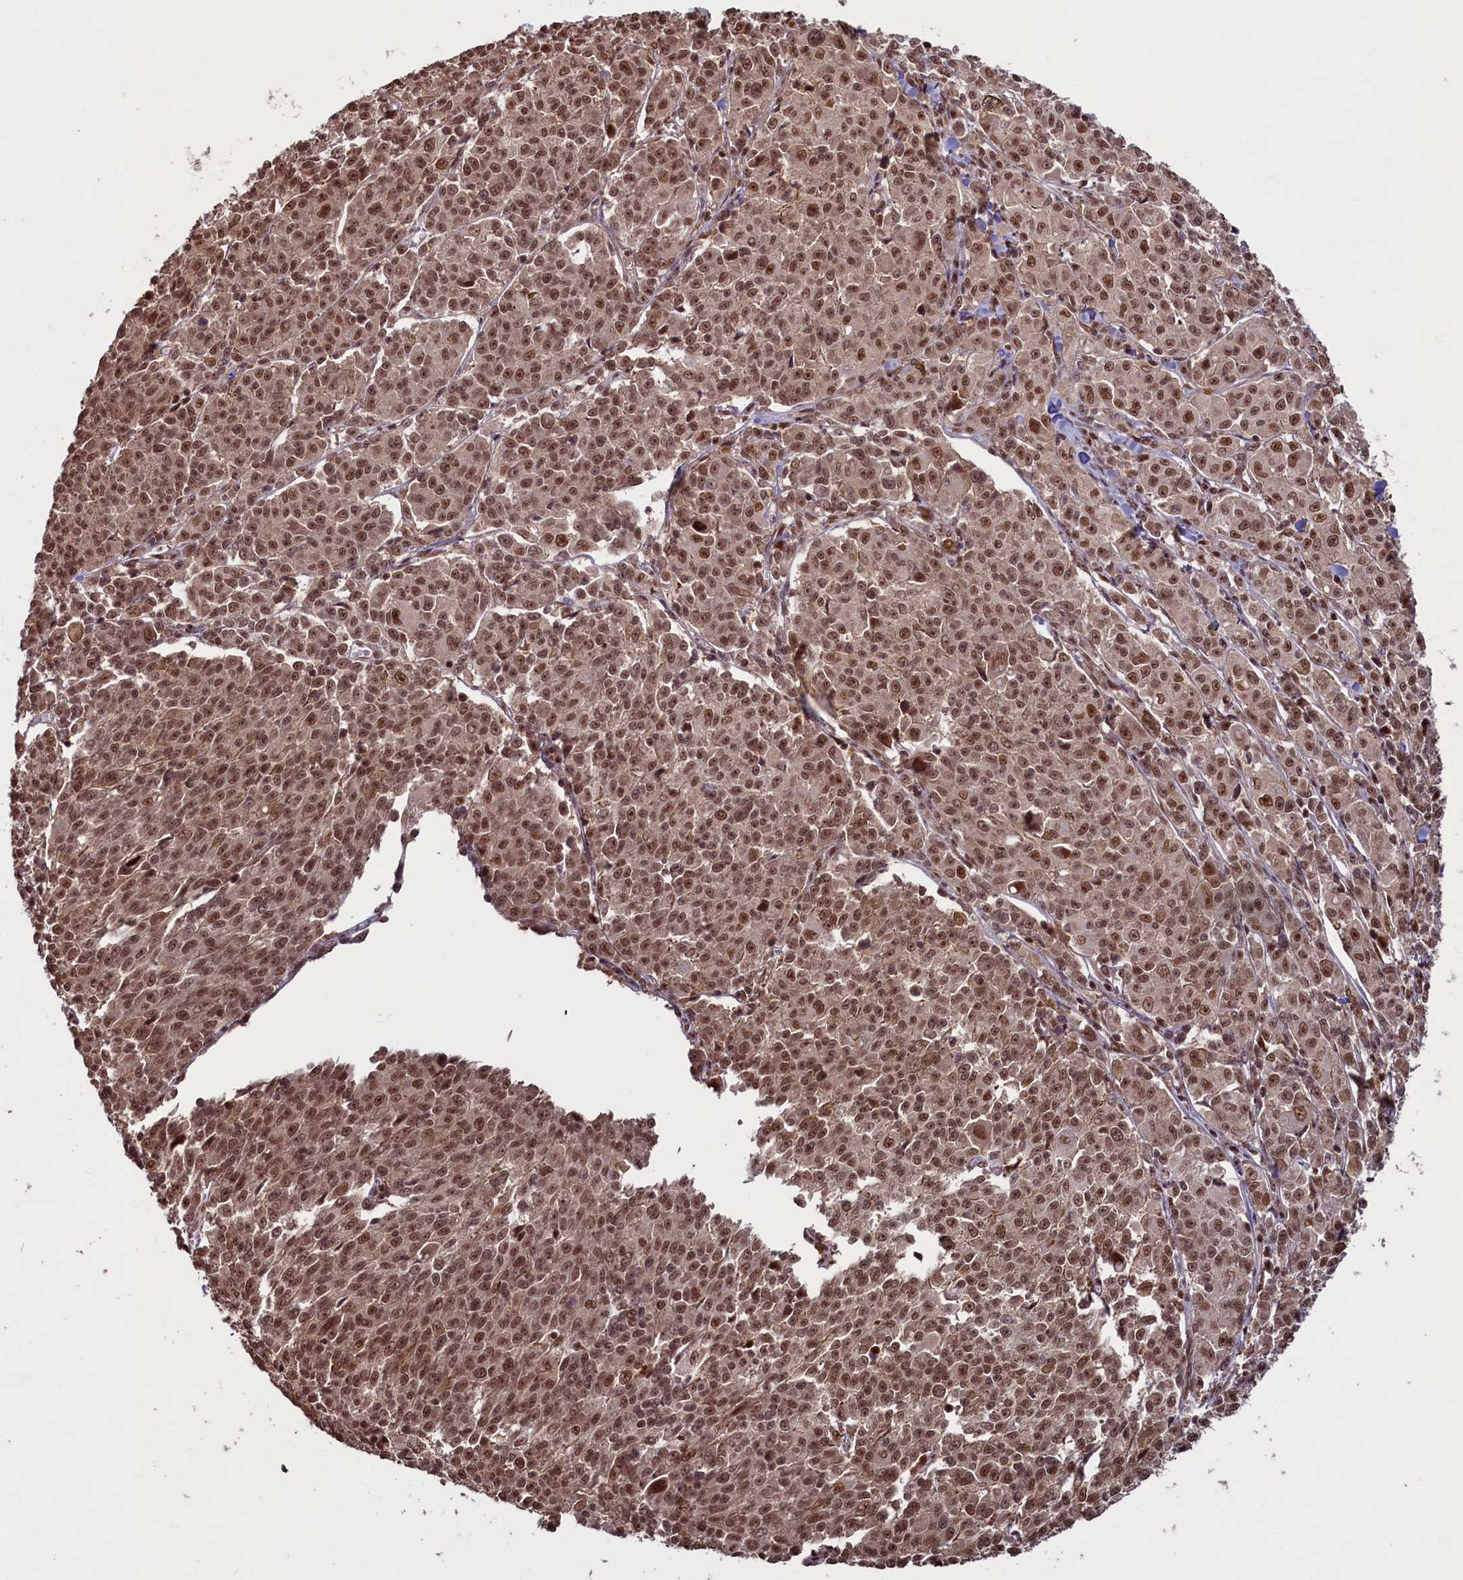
{"staining": {"intensity": "moderate", "quantity": ">75%", "location": "nuclear"}, "tissue": "melanoma", "cell_type": "Tumor cells", "image_type": "cancer", "snomed": [{"axis": "morphology", "description": "Malignant melanoma, NOS"}, {"axis": "topography", "description": "Skin"}], "caption": "This is a histology image of immunohistochemistry staining of melanoma, which shows moderate staining in the nuclear of tumor cells.", "gene": "NAE1", "patient": {"sex": "female", "age": 52}}